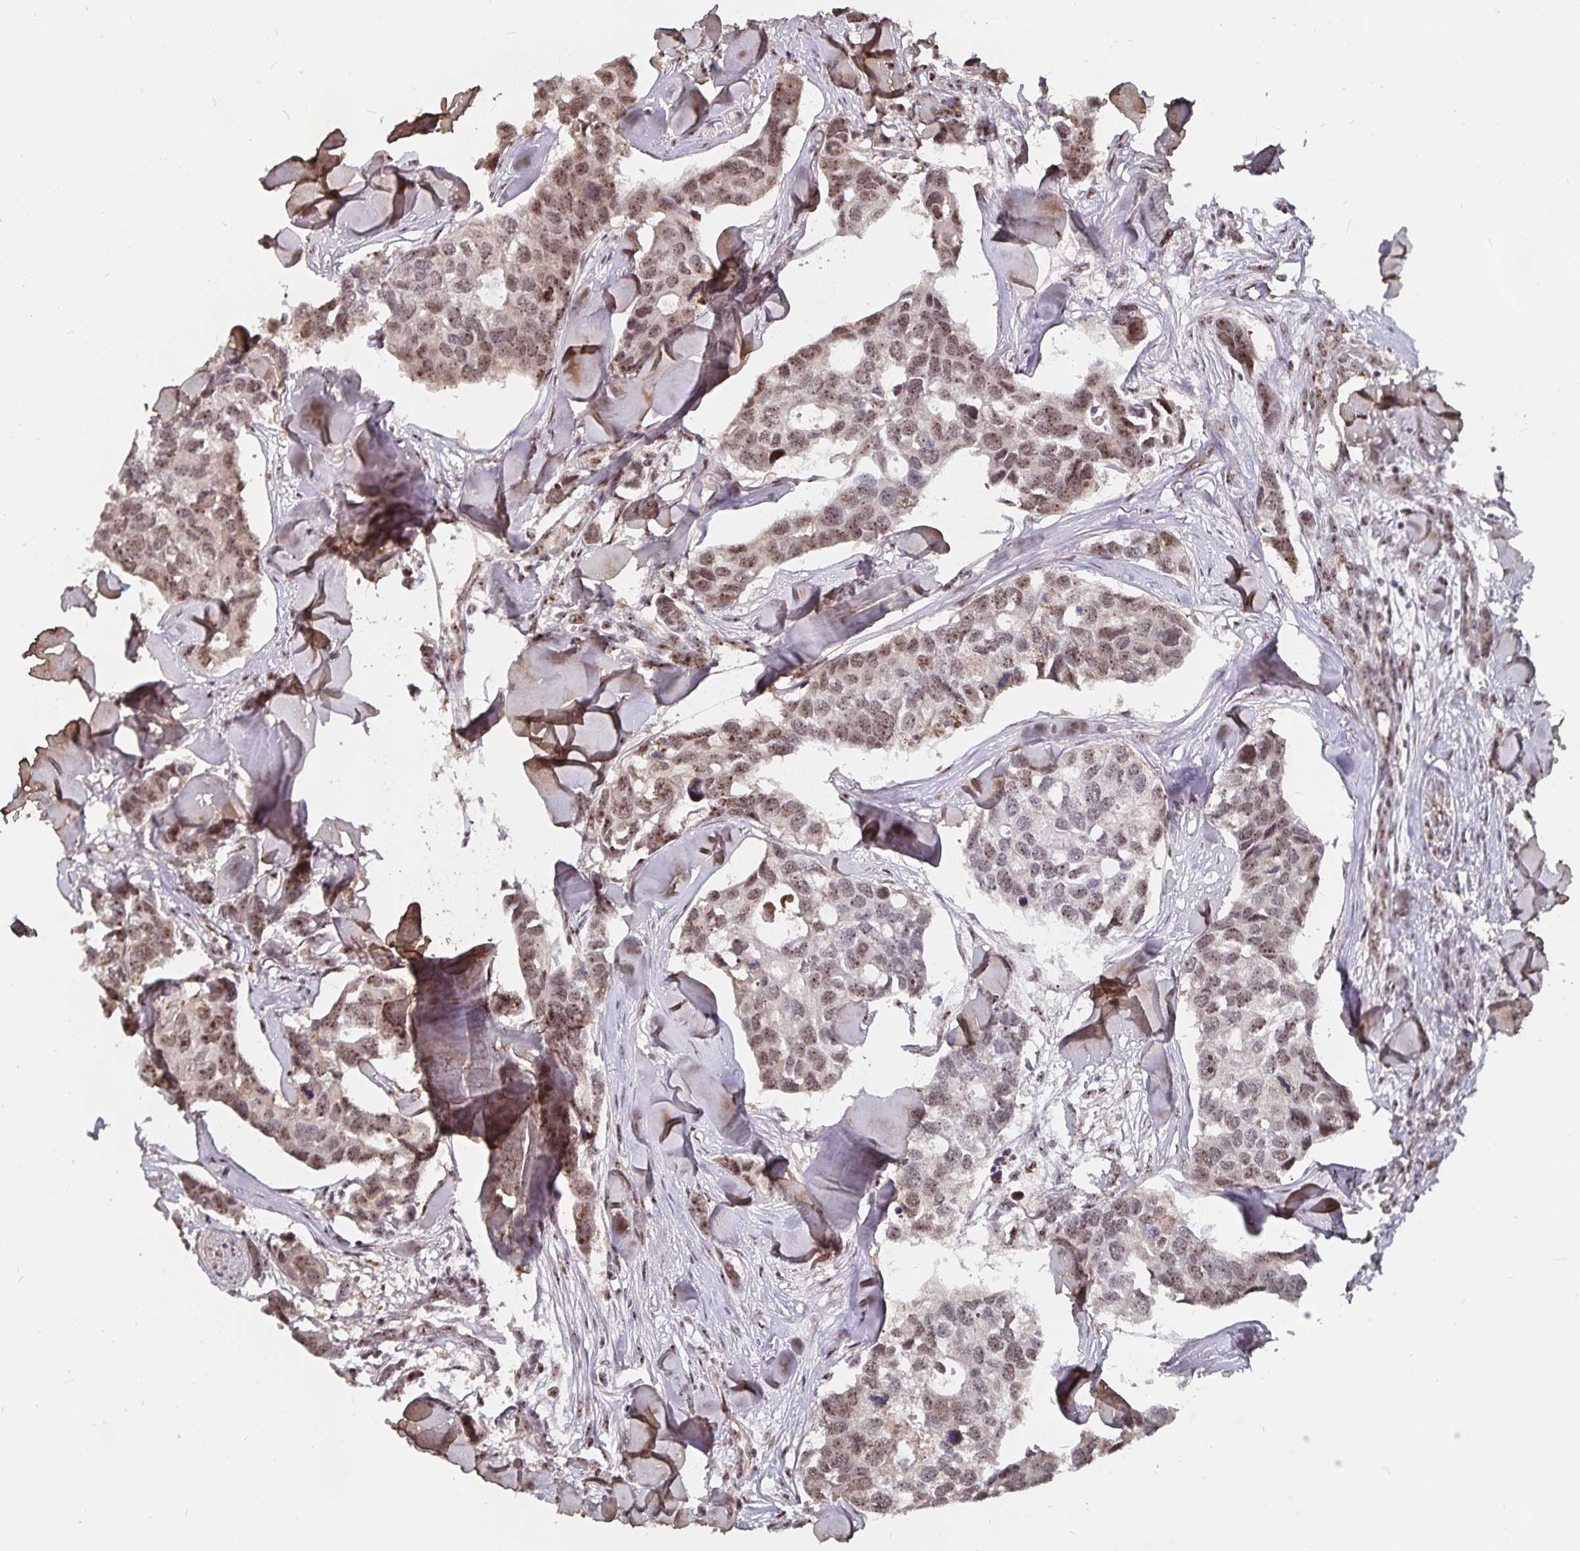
{"staining": {"intensity": "moderate", "quantity": ">75%", "location": "nuclear"}, "tissue": "breast cancer", "cell_type": "Tumor cells", "image_type": "cancer", "snomed": [{"axis": "morphology", "description": "Duct carcinoma"}, {"axis": "topography", "description": "Breast"}], "caption": "Breast cancer (infiltrating ductal carcinoma) tissue demonstrates moderate nuclear expression in about >75% of tumor cells, visualized by immunohistochemistry.", "gene": "LAS1L", "patient": {"sex": "female", "age": 83}}